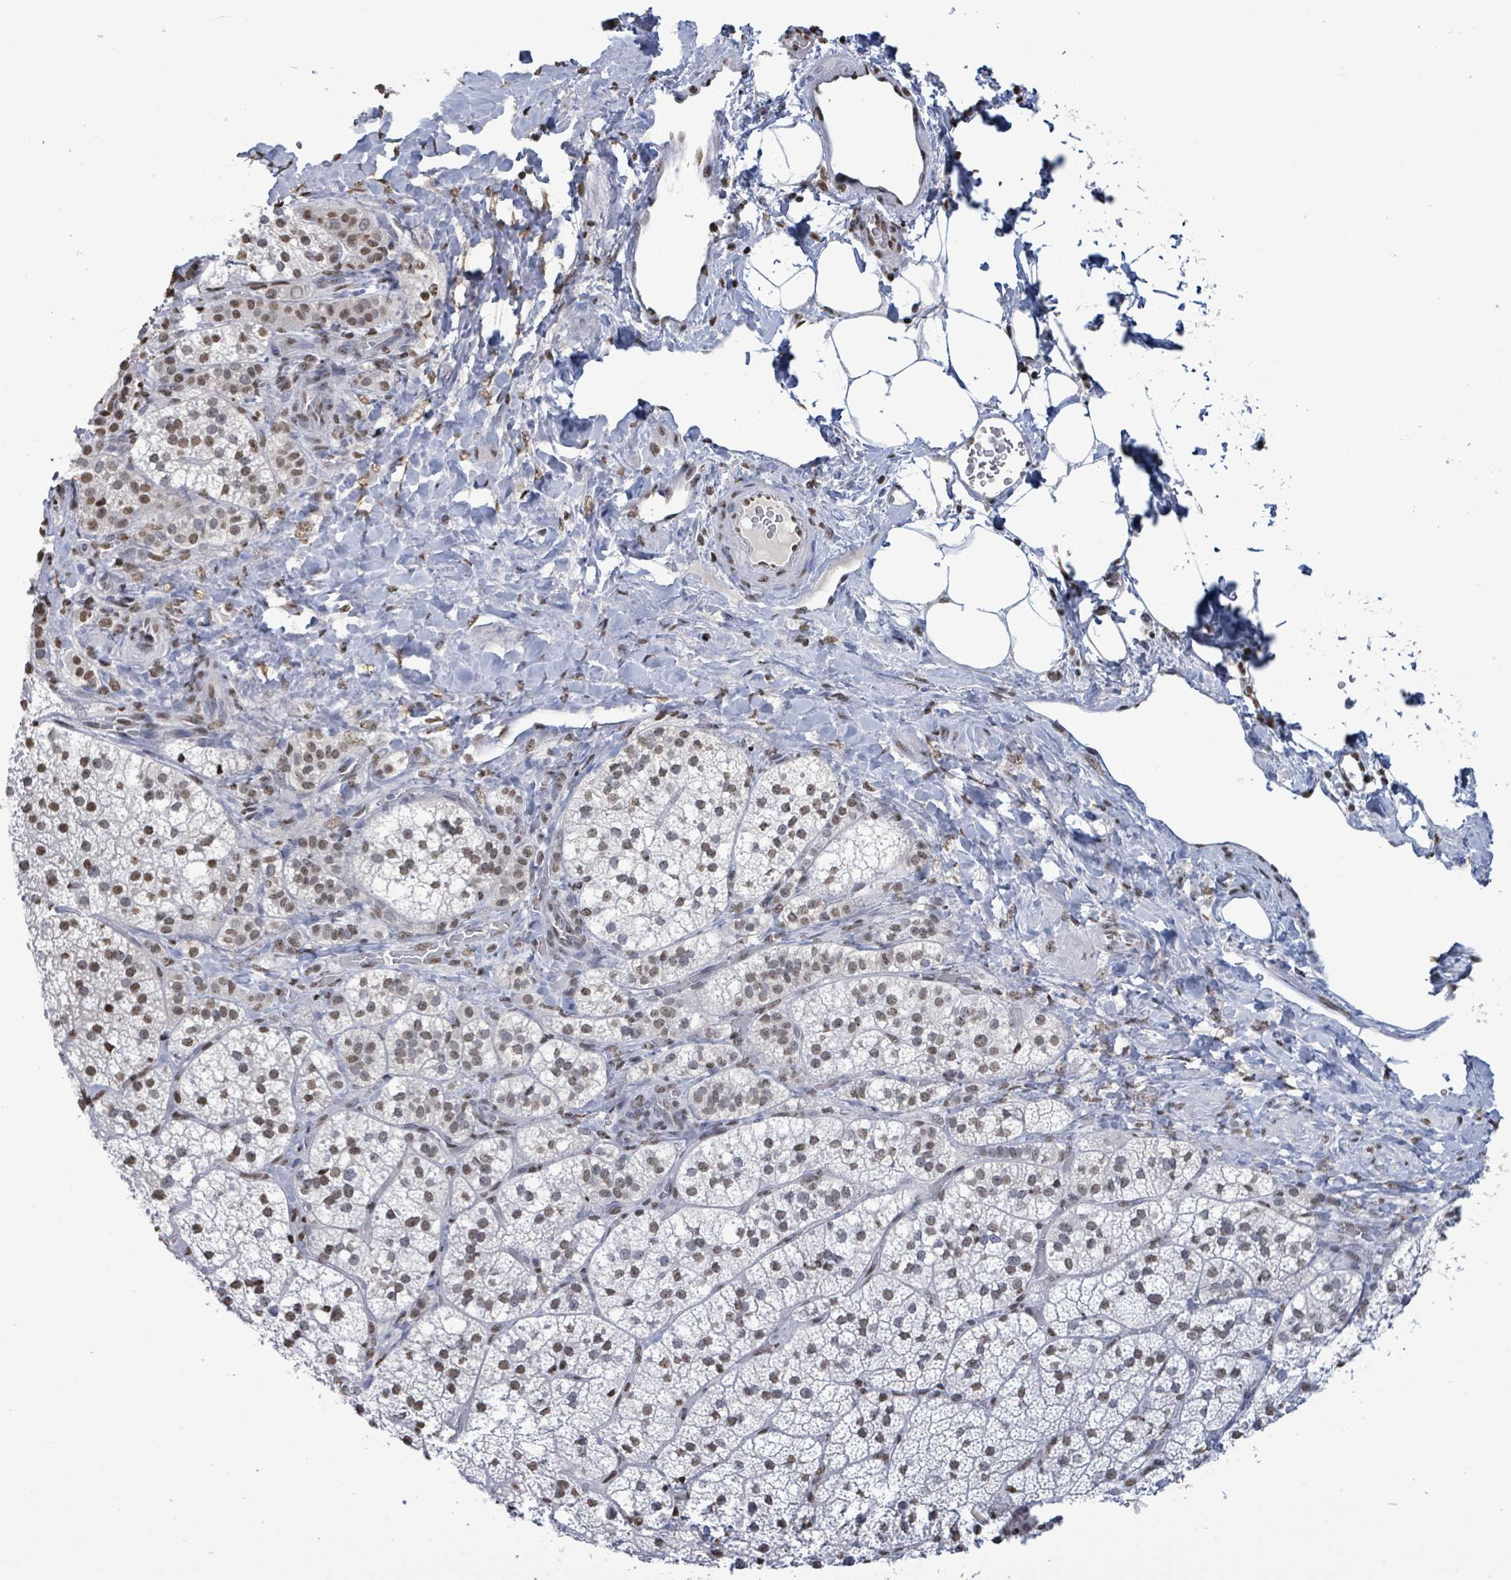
{"staining": {"intensity": "moderate", "quantity": ">75%", "location": "nuclear"}, "tissue": "adrenal gland", "cell_type": "Glandular cells", "image_type": "normal", "snomed": [{"axis": "morphology", "description": "Normal tissue, NOS"}, {"axis": "topography", "description": "Adrenal gland"}], "caption": "Immunohistochemical staining of normal human adrenal gland reveals medium levels of moderate nuclear expression in approximately >75% of glandular cells.", "gene": "SAMD14", "patient": {"sex": "male", "age": 53}}